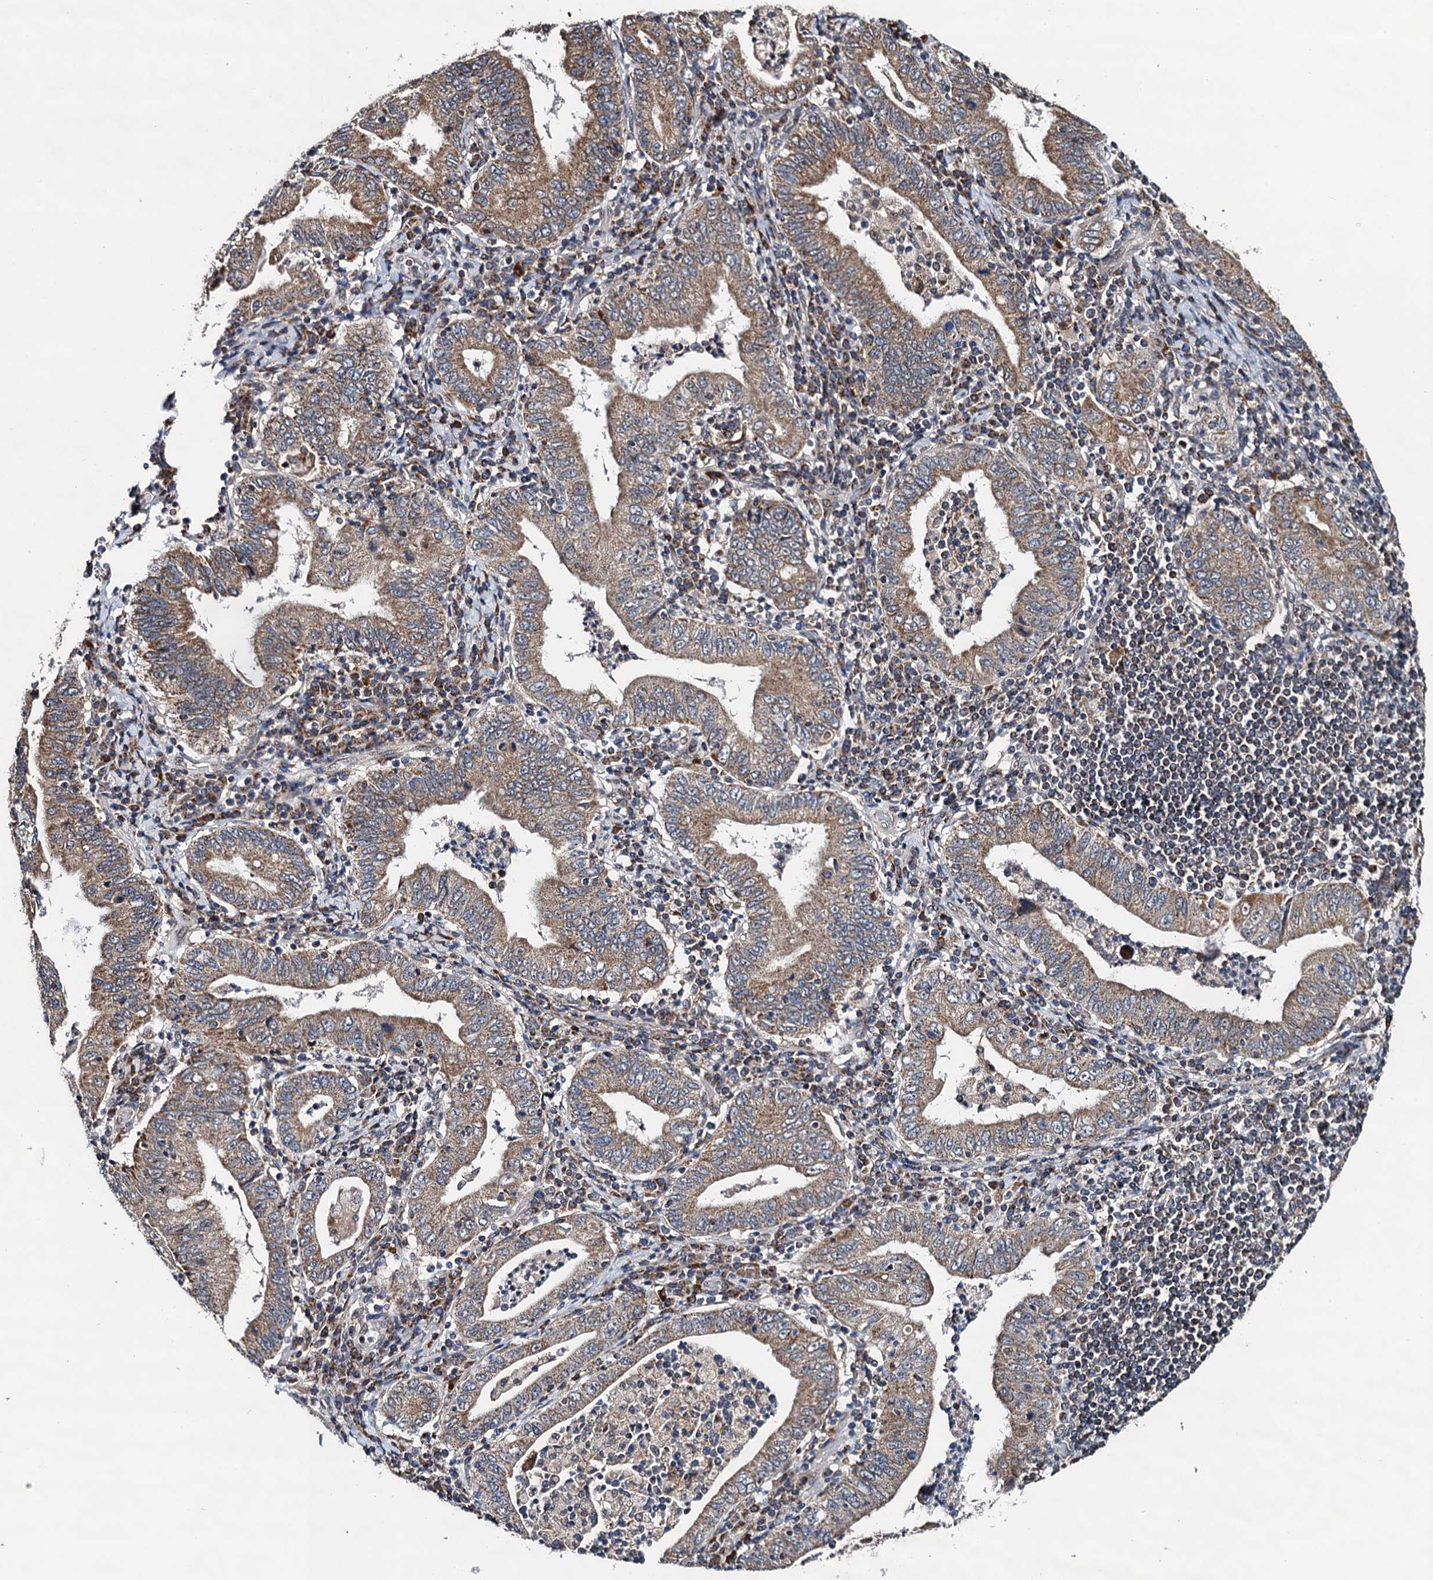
{"staining": {"intensity": "moderate", "quantity": ">75%", "location": "cytoplasmic/membranous"}, "tissue": "stomach cancer", "cell_type": "Tumor cells", "image_type": "cancer", "snomed": [{"axis": "morphology", "description": "Normal tissue, NOS"}, {"axis": "morphology", "description": "Adenocarcinoma, NOS"}, {"axis": "topography", "description": "Esophagus"}, {"axis": "topography", "description": "Stomach, upper"}, {"axis": "topography", "description": "Peripheral nerve tissue"}], "caption": "This is an image of IHC staining of stomach cancer (adenocarcinoma), which shows moderate positivity in the cytoplasmic/membranous of tumor cells.", "gene": "CMPK2", "patient": {"sex": "male", "age": 62}}